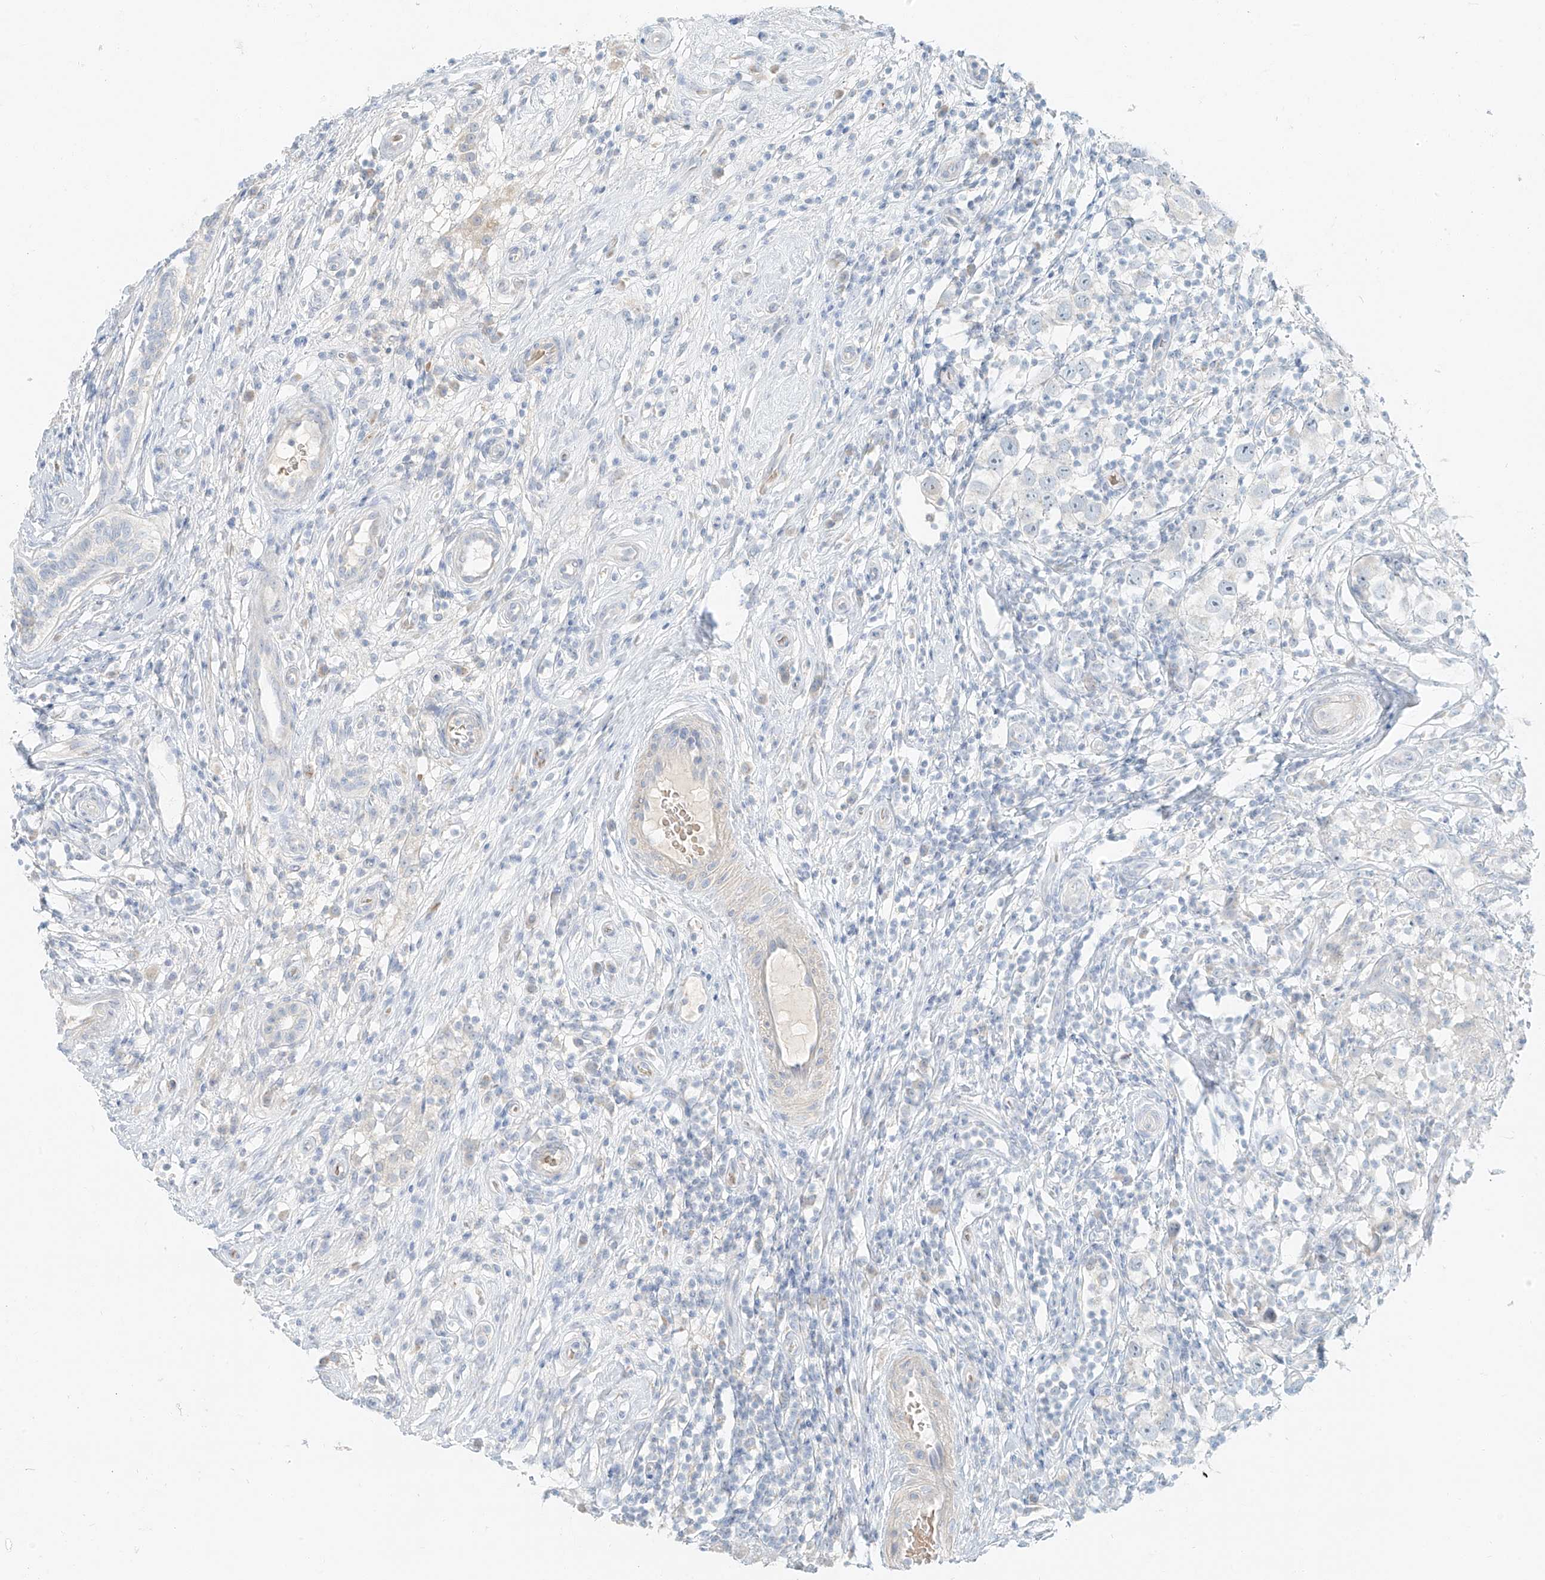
{"staining": {"intensity": "negative", "quantity": "none", "location": "none"}, "tissue": "testis cancer", "cell_type": "Tumor cells", "image_type": "cancer", "snomed": [{"axis": "morphology", "description": "Seminoma, NOS"}, {"axis": "topography", "description": "Testis"}], "caption": "Immunohistochemistry (IHC) photomicrograph of neoplastic tissue: human seminoma (testis) stained with DAB (3,3'-diaminobenzidine) displays no significant protein expression in tumor cells.", "gene": "PGC", "patient": {"sex": "male", "age": 49}}